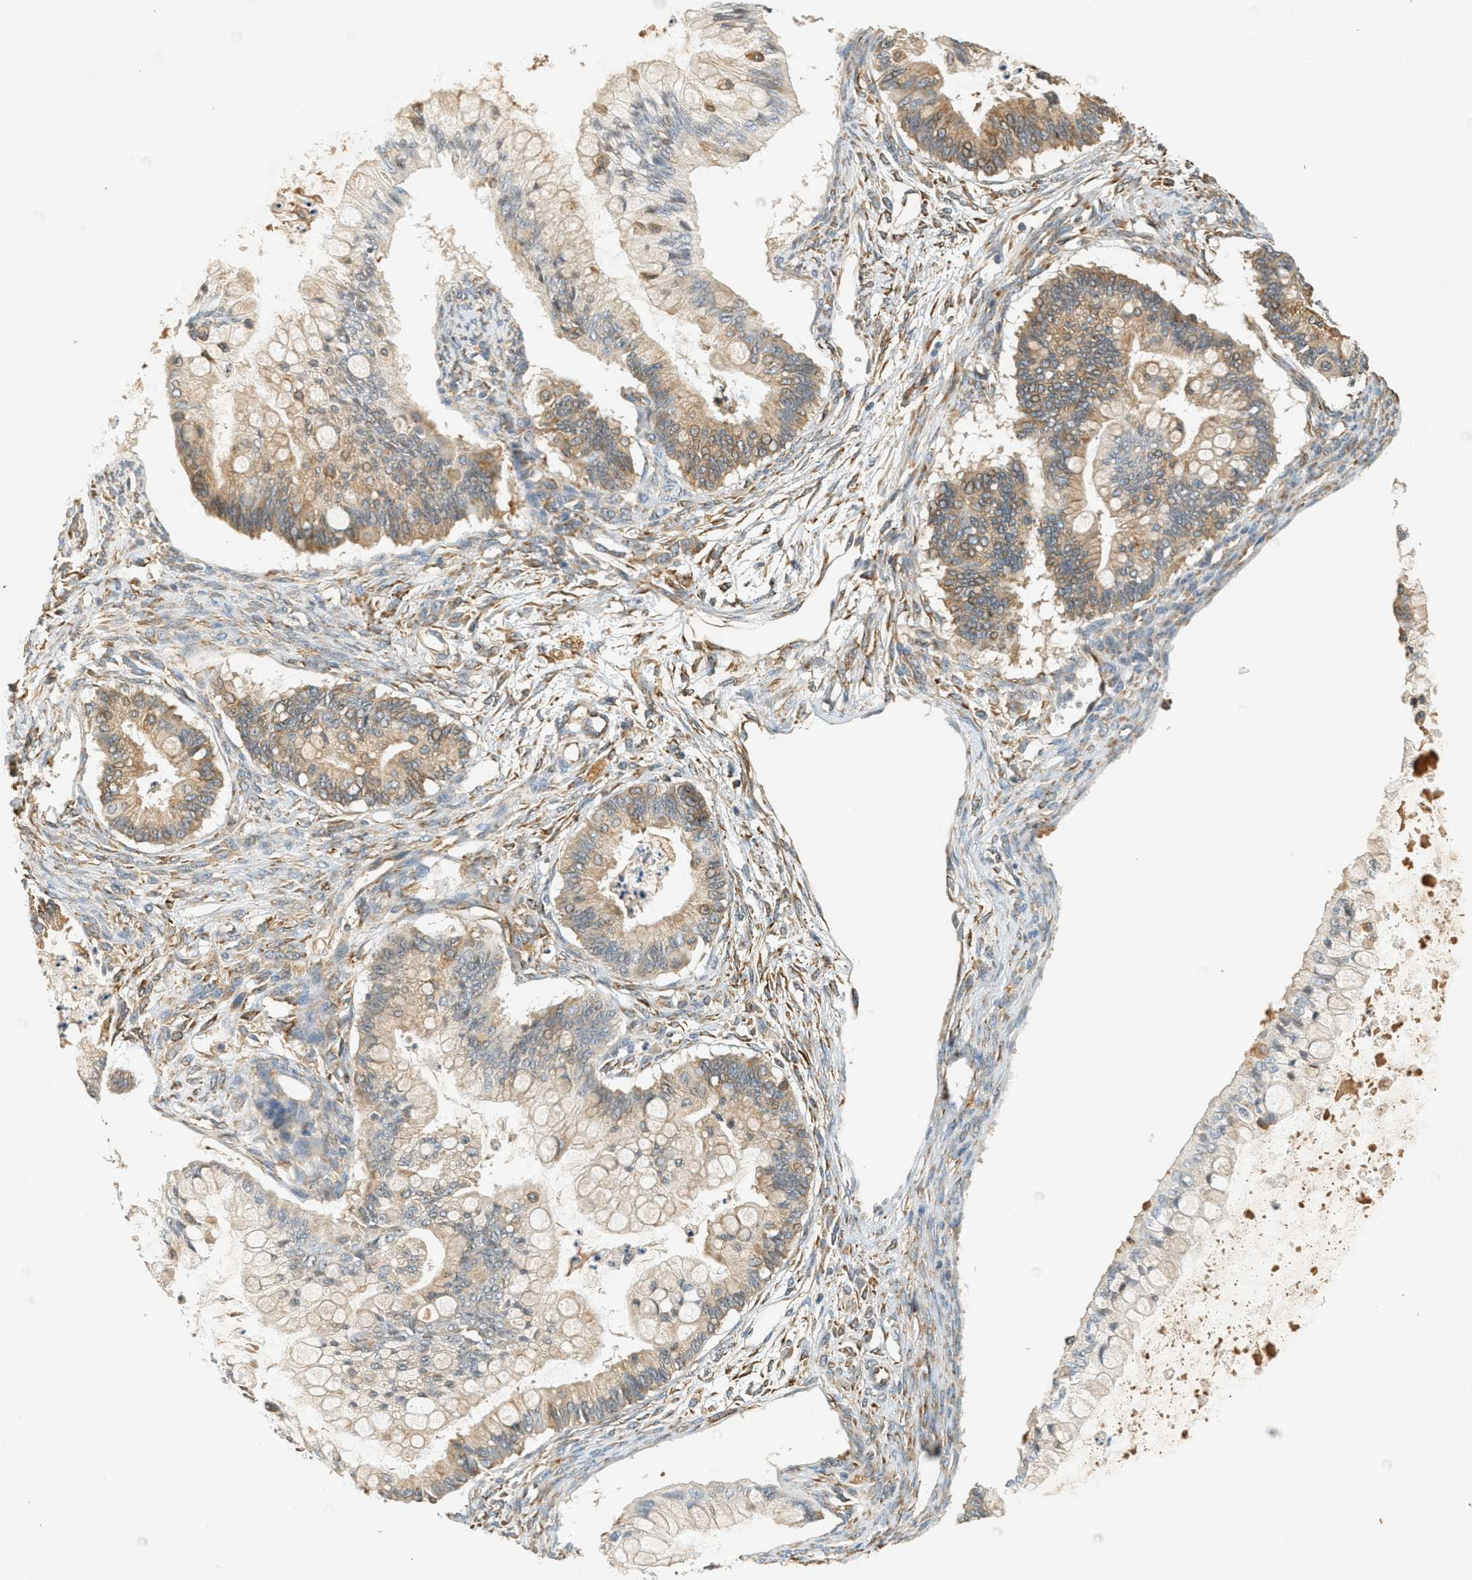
{"staining": {"intensity": "weak", "quantity": ">75%", "location": "cytoplasmic/membranous"}, "tissue": "ovarian cancer", "cell_type": "Tumor cells", "image_type": "cancer", "snomed": [{"axis": "morphology", "description": "Cystadenocarcinoma, mucinous, NOS"}, {"axis": "topography", "description": "Ovary"}], "caption": "High-power microscopy captured an immunohistochemistry micrograph of ovarian cancer, revealing weak cytoplasmic/membranous expression in approximately >75% of tumor cells.", "gene": "PDK1", "patient": {"sex": "female", "age": 57}}